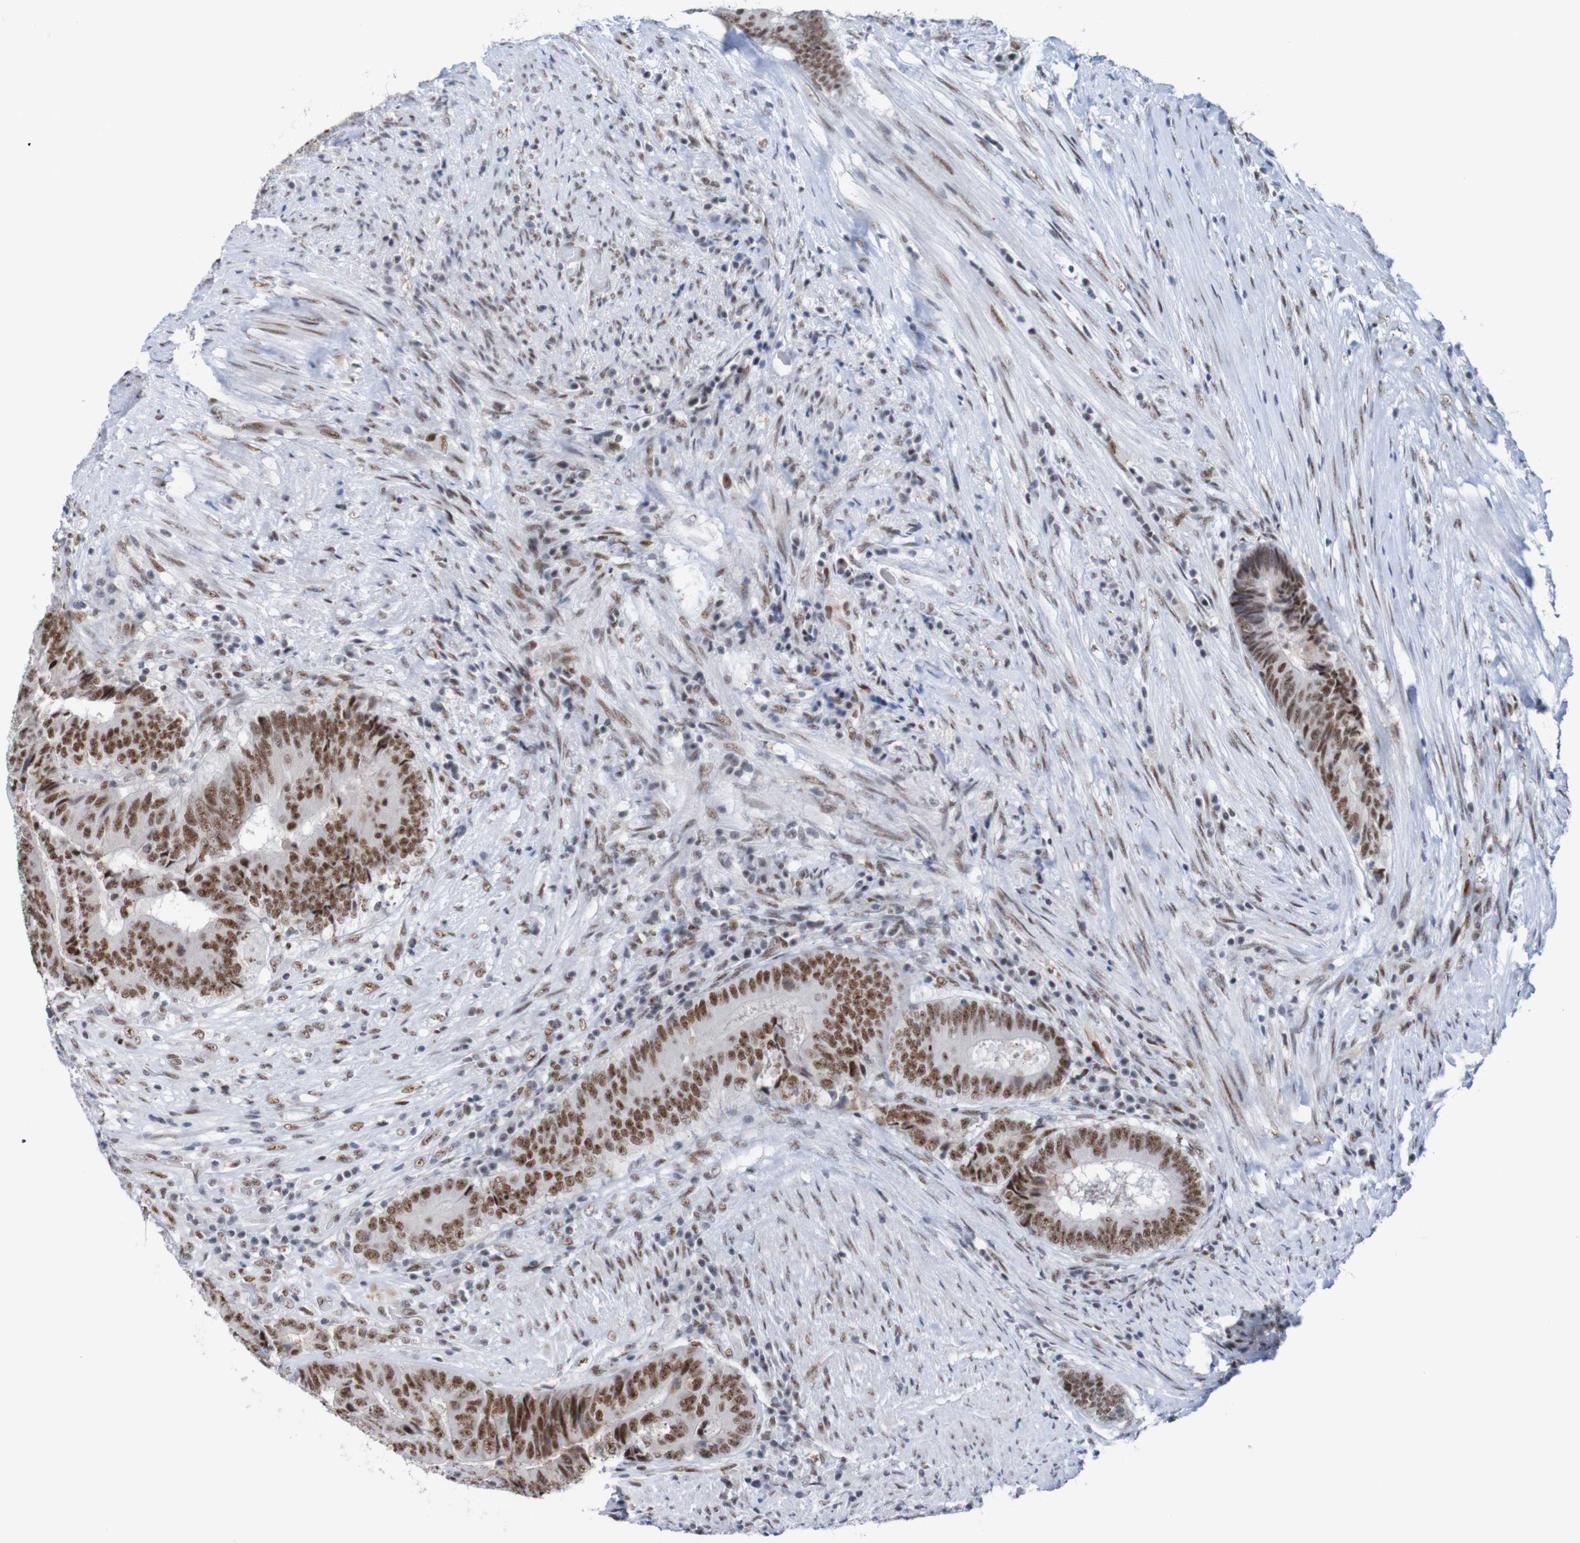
{"staining": {"intensity": "strong", "quantity": ">75%", "location": "nuclear"}, "tissue": "colorectal cancer", "cell_type": "Tumor cells", "image_type": "cancer", "snomed": [{"axis": "morphology", "description": "Adenocarcinoma, NOS"}, {"axis": "topography", "description": "Rectum"}], "caption": "High-power microscopy captured an immunohistochemistry photomicrograph of adenocarcinoma (colorectal), revealing strong nuclear expression in approximately >75% of tumor cells. (brown staining indicates protein expression, while blue staining denotes nuclei).", "gene": "CDC5L", "patient": {"sex": "male", "age": 72}}